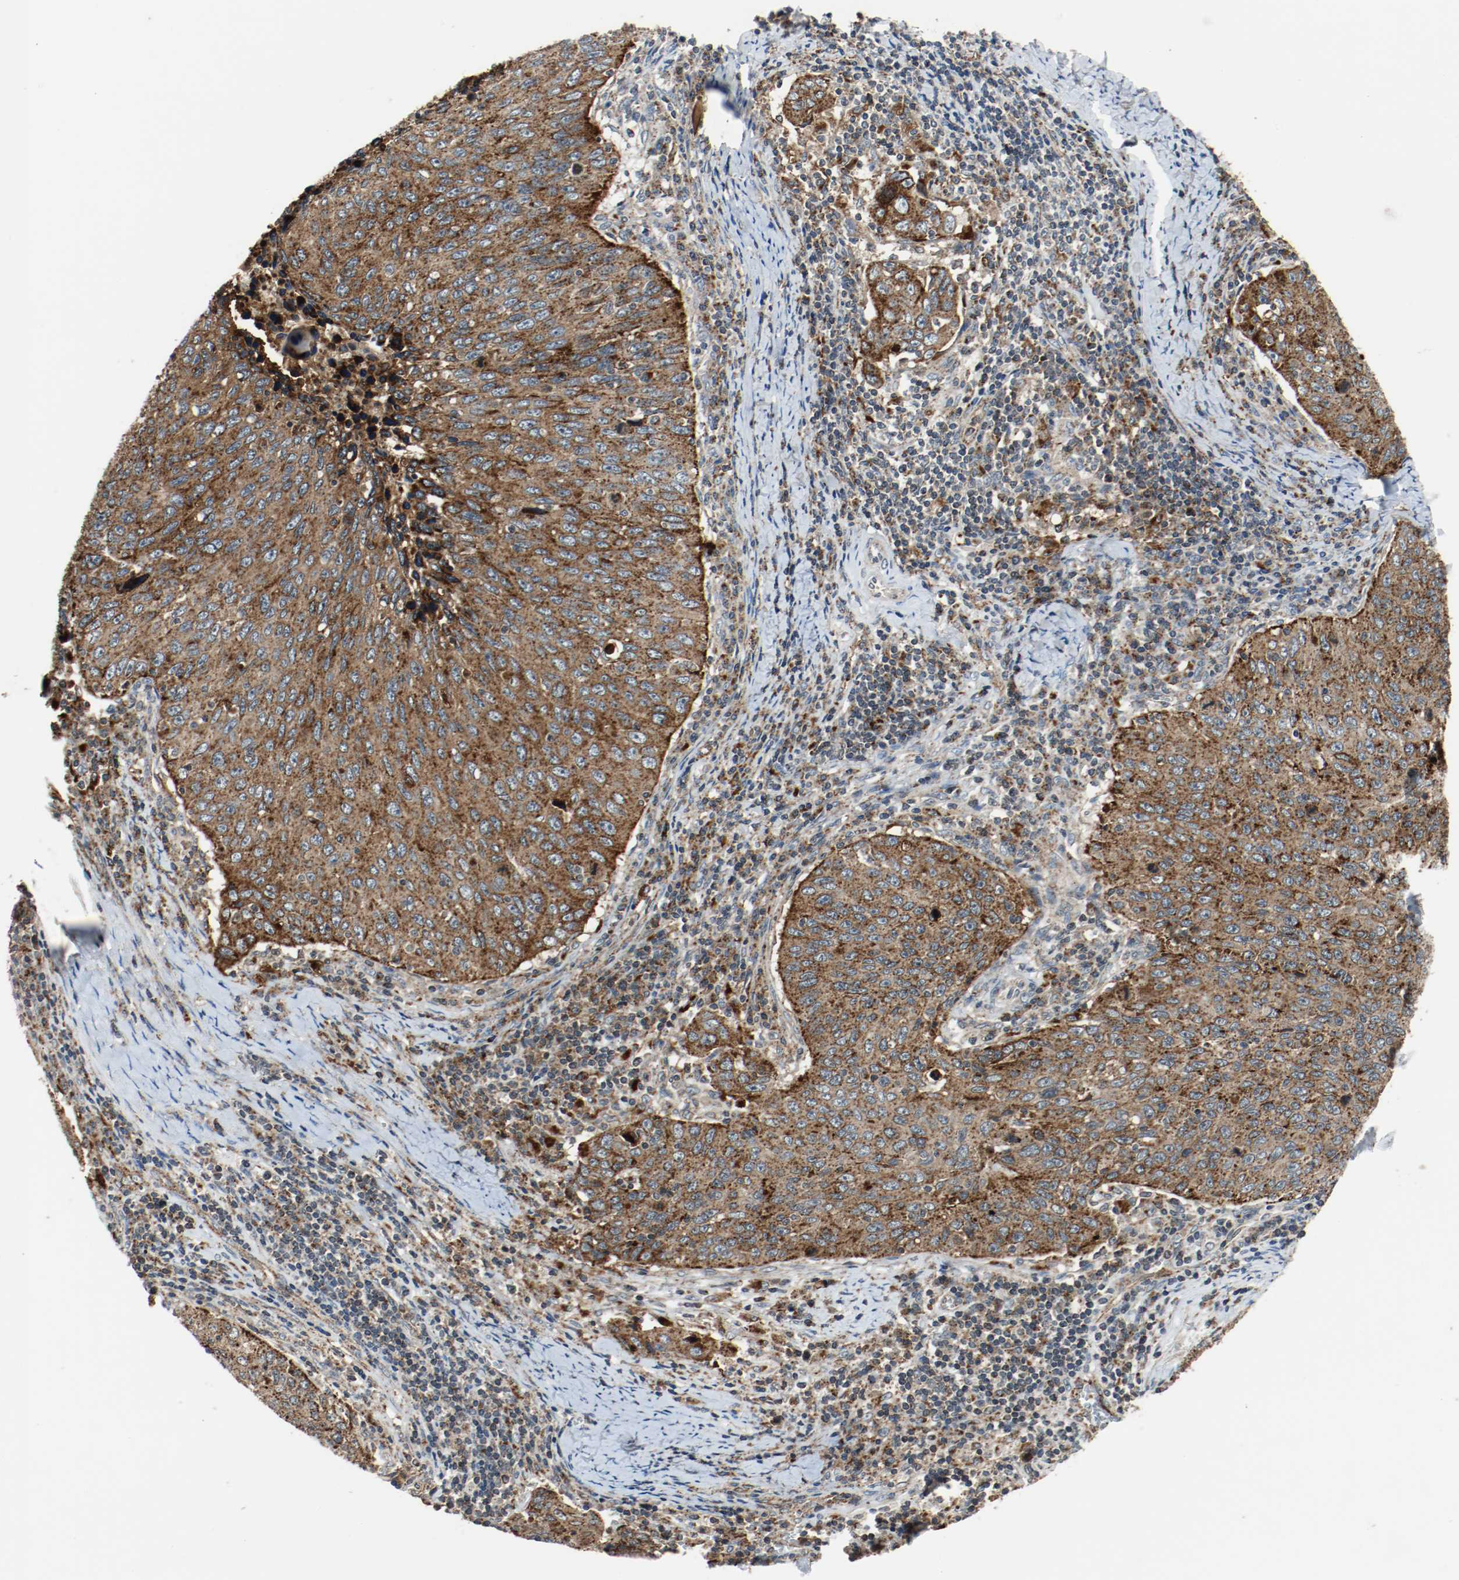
{"staining": {"intensity": "moderate", "quantity": ">75%", "location": "cytoplasmic/membranous"}, "tissue": "cervical cancer", "cell_type": "Tumor cells", "image_type": "cancer", "snomed": [{"axis": "morphology", "description": "Squamous cell carcinoma, NOS"}, {"axis": "topography", "description": "Cervix"}], "caption": "Cervical cancer stained for a protein (brown) shows moderate cytoplasmic/membranous positive positivity in approximately >75% of tumor cells.", "gene": "LAMP2", "patient": {"sex": "female", "age": 53}}